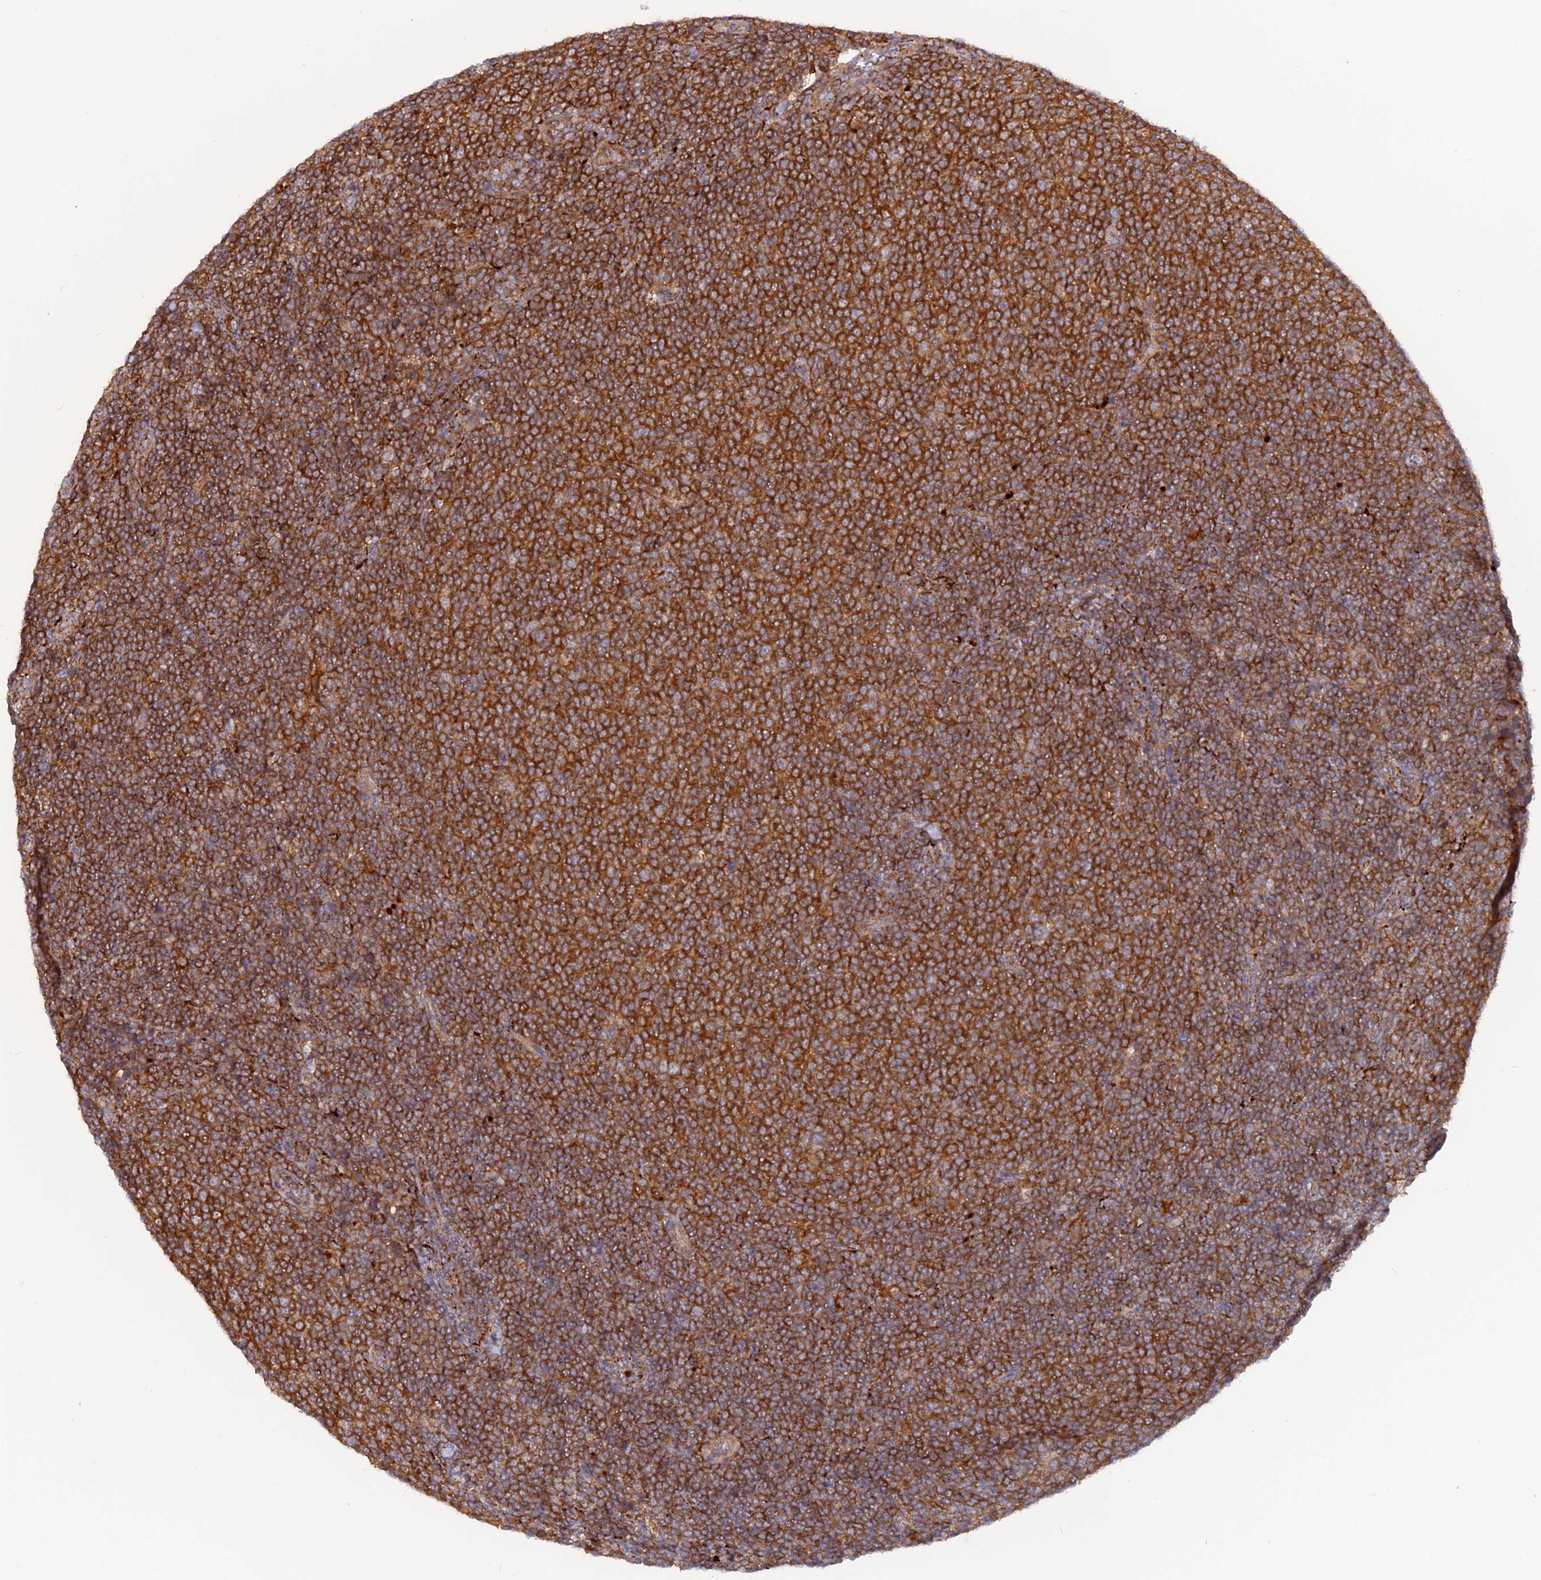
{"staining": {"intensity": "strong", "quantity": ">75%", "location": "cytoplasmic/membranous"}, "tissue": "lymphoma", "cell_type": "Tumor cells", "image_type": "cancer", "snomed": [{"axis": "morphology", "description": "Malignant lymphoma, non-Hodgkin's type, Low grade"}, {"axis": "topography", "description": "Lymph node"}], "caption": "Brown immunohistochemical staining in human lymphoma reveals strong cytoplasmic/membranous expression in about >75% of tumor cells.", "gene": "CPNE7", "patient": {"sex": "male", "age": 66}}